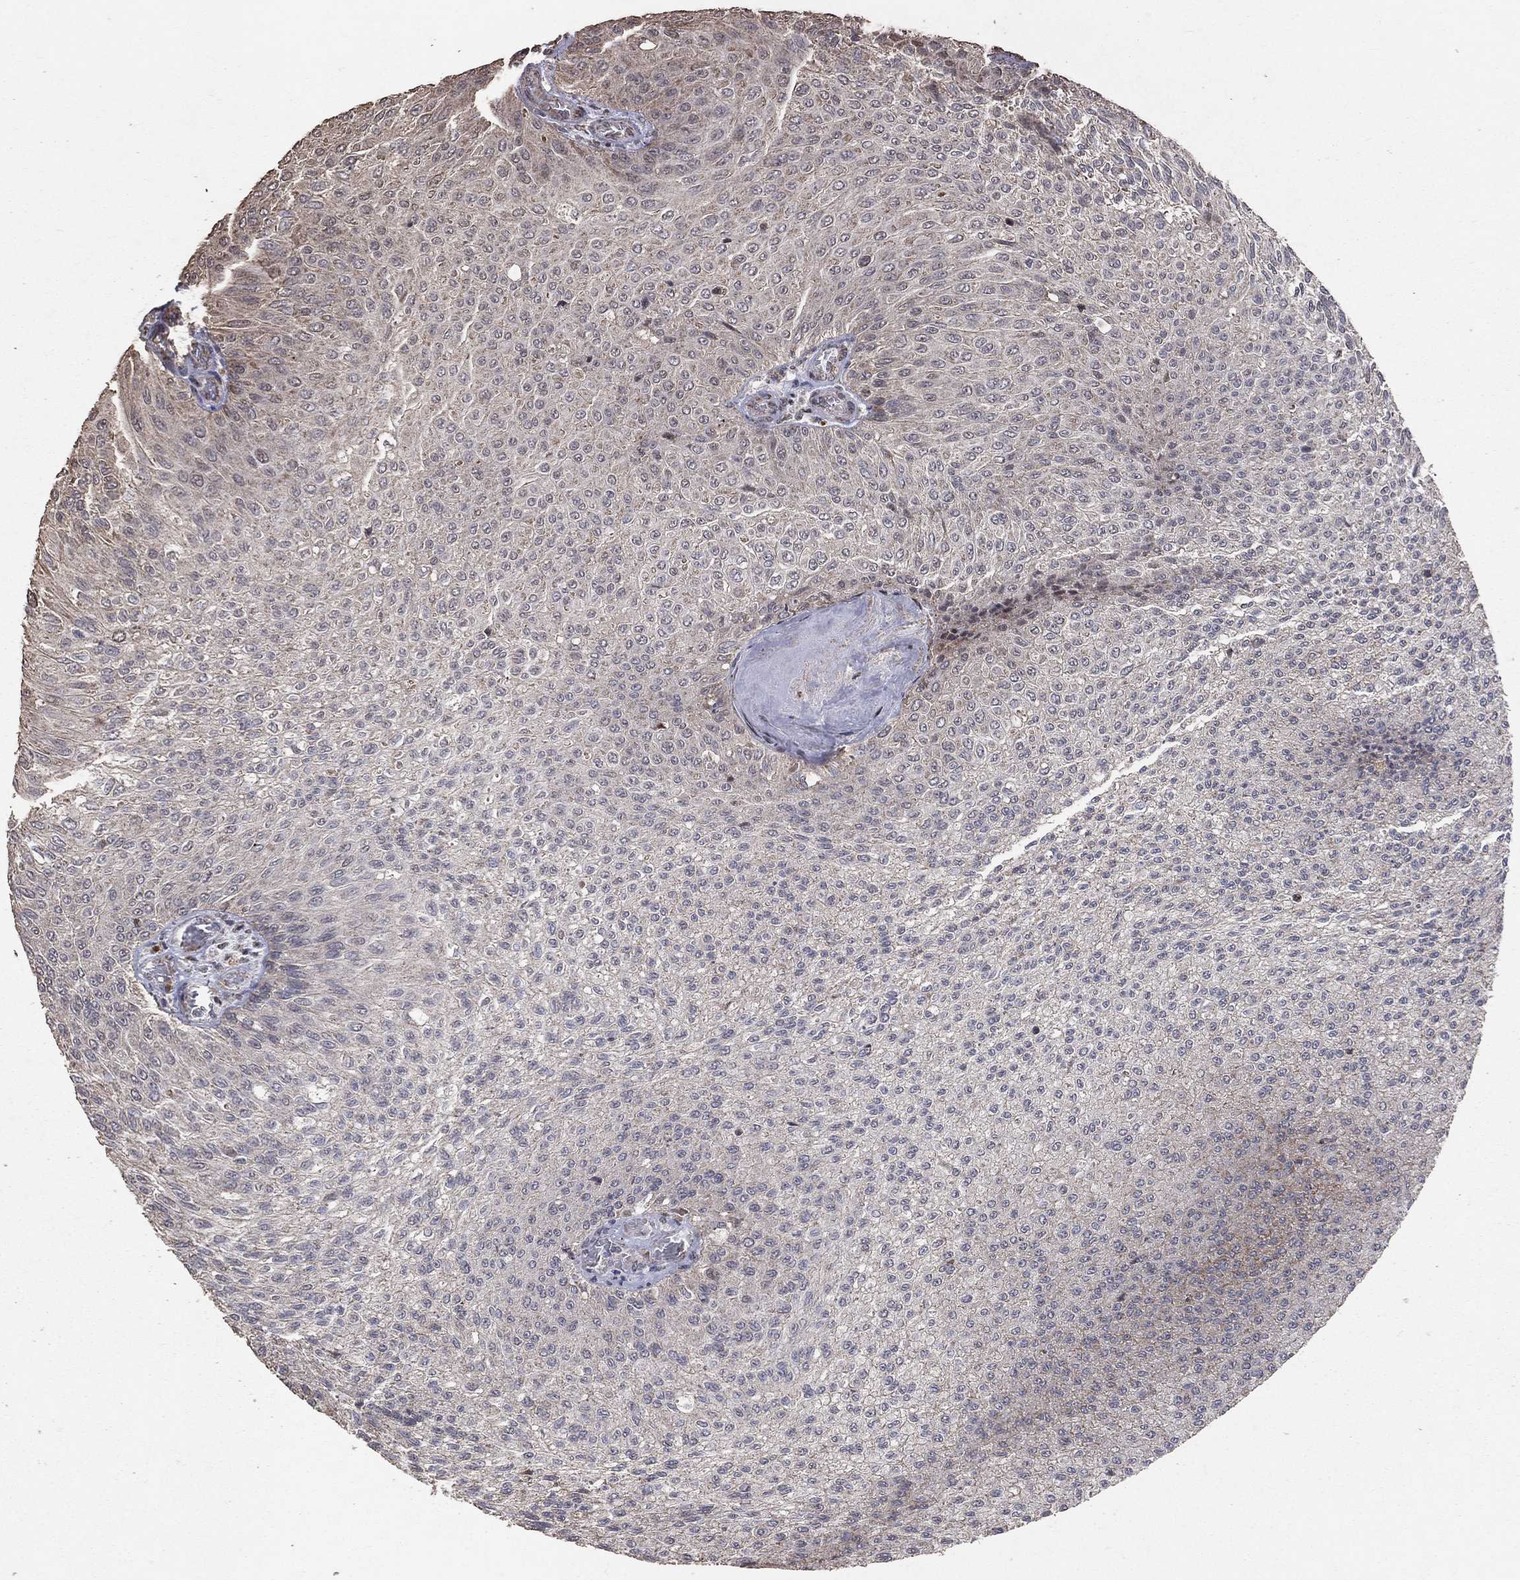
{"staining": {"intensity": "negative", "quantity": "none", "location": "none"}, "tissue": "urothelial cancer", "cell_type": "Tumor cells", "image_type": "cancer", "snomed": [{"axis": "morphology", "description": "Urothelial carcinoma, Low grade"}, {"axis": "topography", "description": "Ureter, NOS"}, {"axis": "topography", "description": "Urinary bladder"}], "caption": "This micrograph is of urothelial cancer stained with immunohistochemistry (IHC) to label a protein in brown with the nuclei are counter-stained blue. There is no staining in tumor cells. (DAB immunohistochemistry (IHC), high magnification).", "gene": "LY6K", "patient": {"sex": "male", "age": 78}}